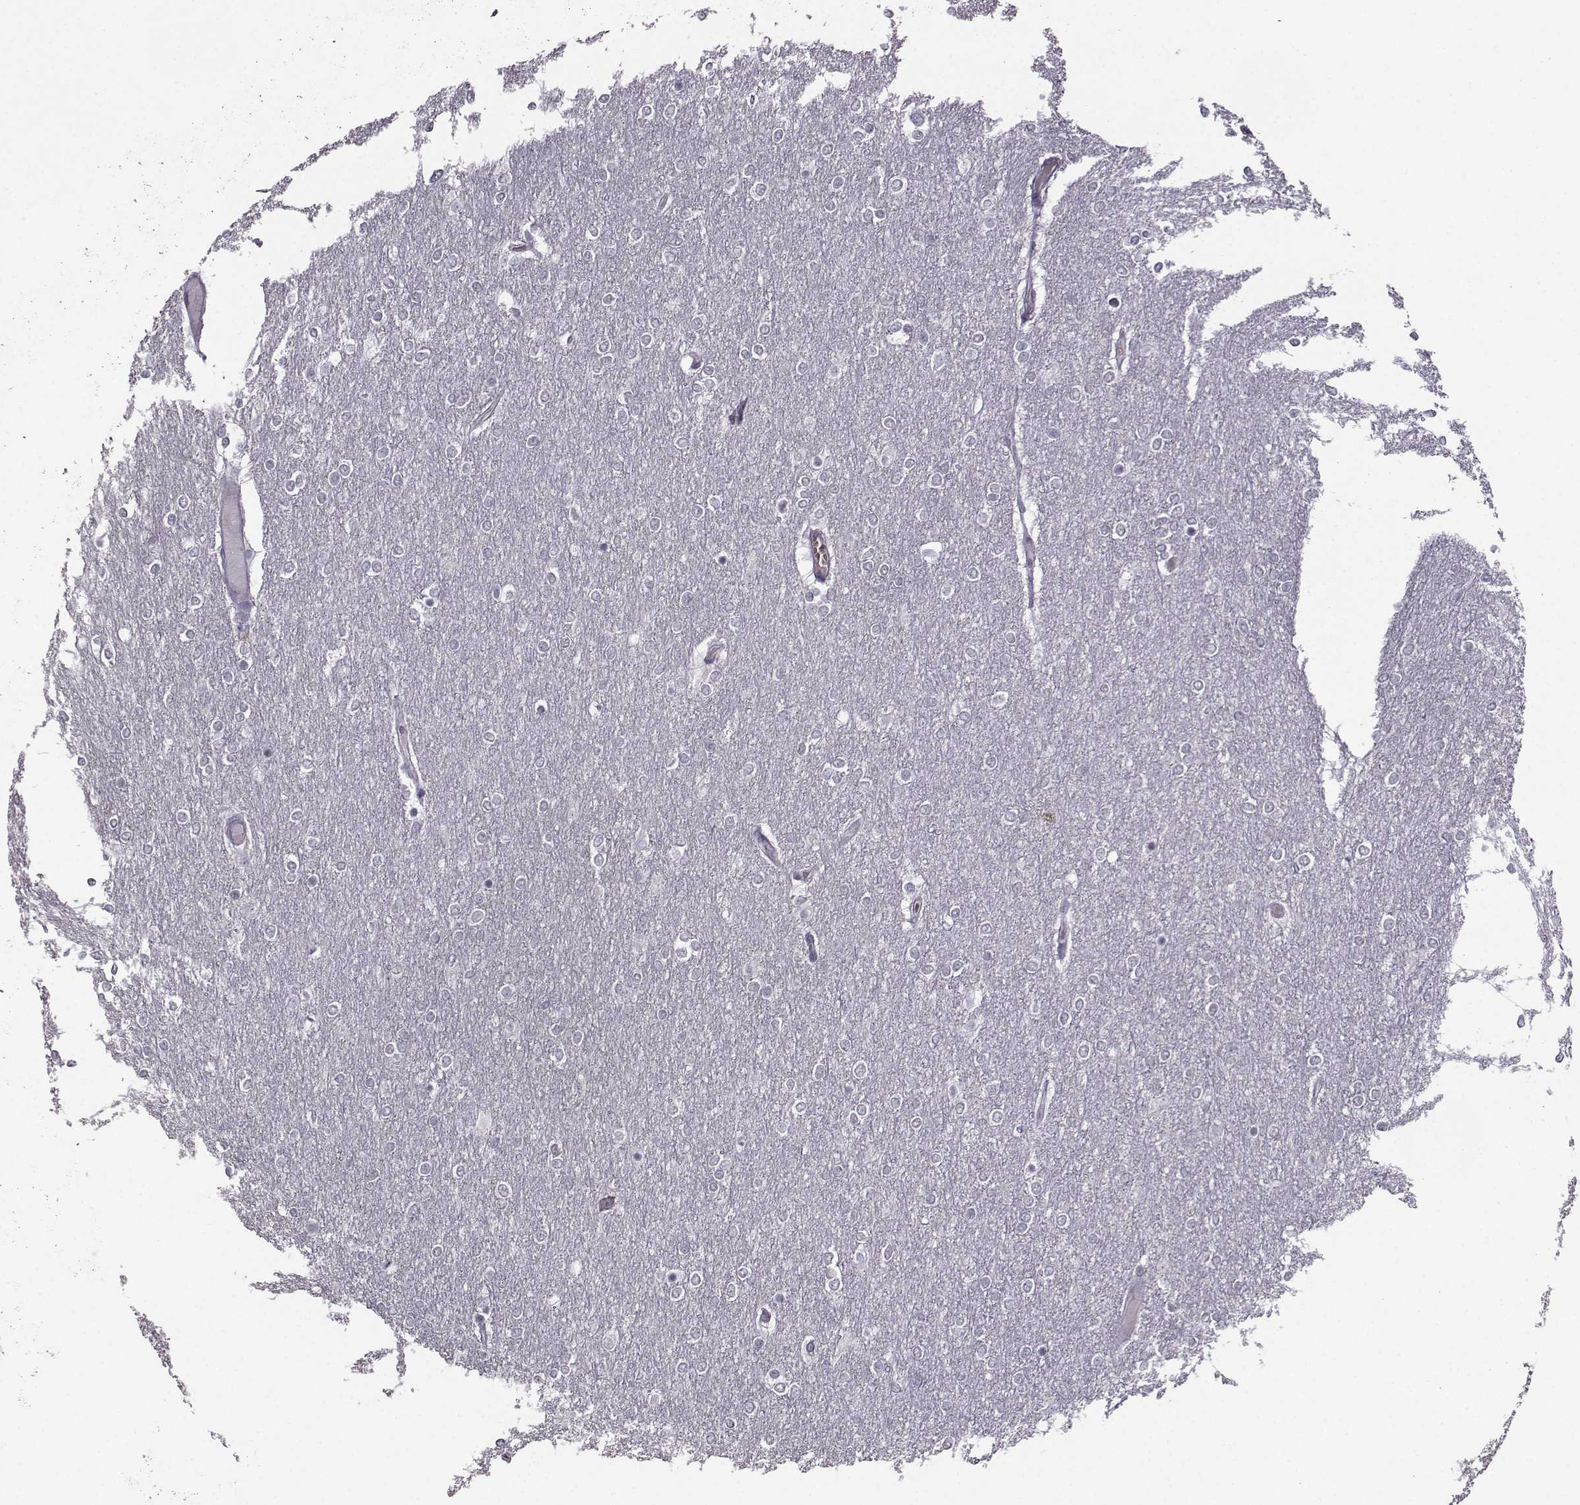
{"staining": {"intensity": "negative", "quantity": "none", "location": "none"}, "tissue": "glioma", "cell_type": "Tumor cells", "image_type": "cancer", "snomed": [{"axis": "morphology", "description": "Glioma, malignant, High grade"}, {"axis": "topography", "description": "Brain"}], "caption": "There is no significant staining in tumor cells of malignant glioma (high-grade).", "gene": "LIN28A", "patient": {"sex": "female", "age": 61}}